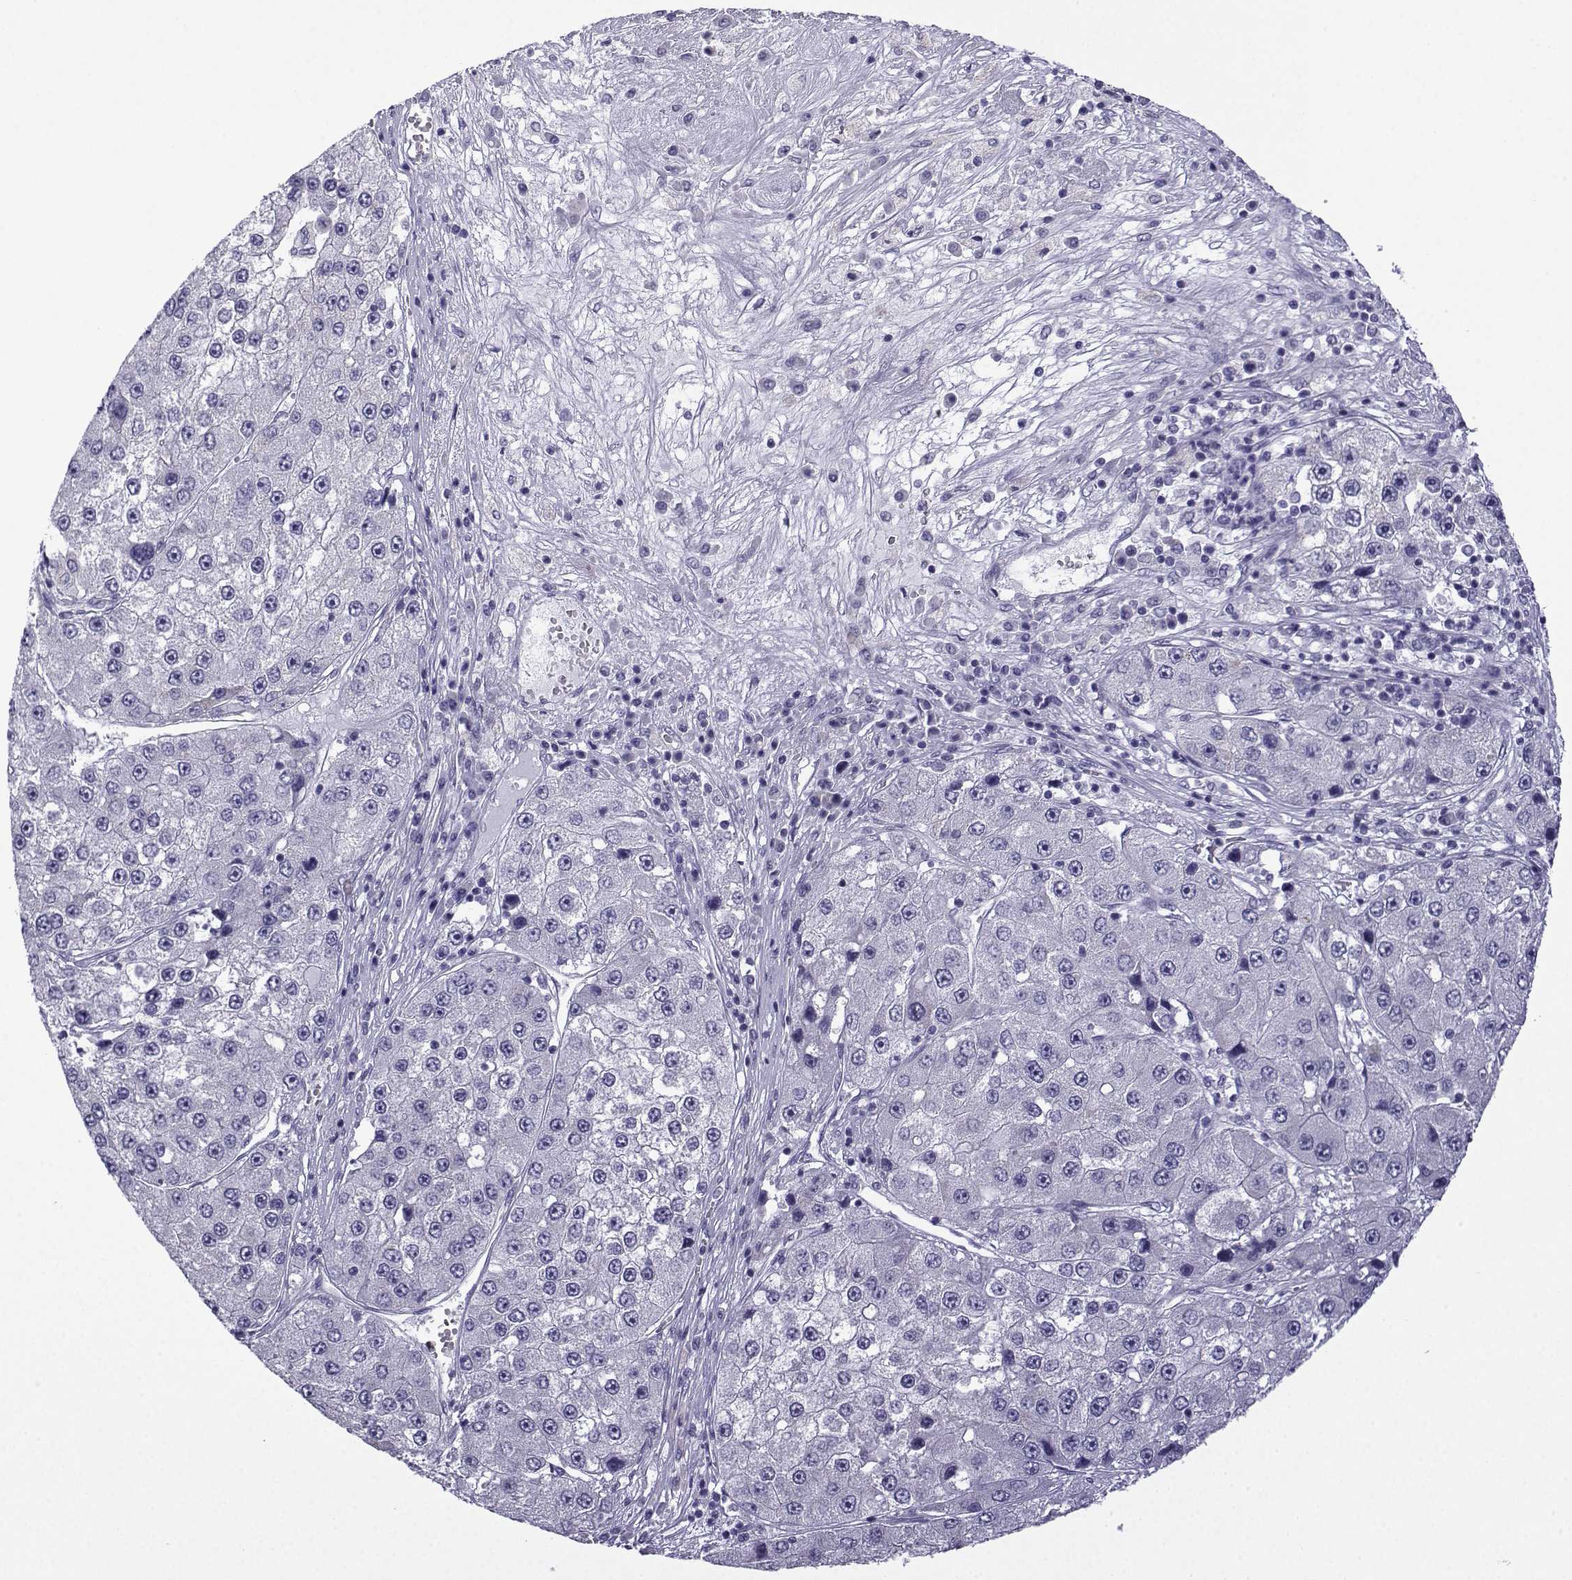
{"staining": {"intensity": "negative", "quantity": "none", "location": "none"}, "tissue": "liver cancer", "cell_type": "Tumor cells", "image_type": "cancer", "snomed": [{"axis": "morphology", "description": "Carcinoma, Hepatocellular, NOS"}, {"axis": "topography", "description": "Liver"}], "caption": "This is a image of immunohistochemistry (IHC) staining of liver cancer (hepatocellular carcinoma), which shows no staining in tumor cells.", "gene": "ACRBP", "patient": {"sex": "female", "age": 73}}